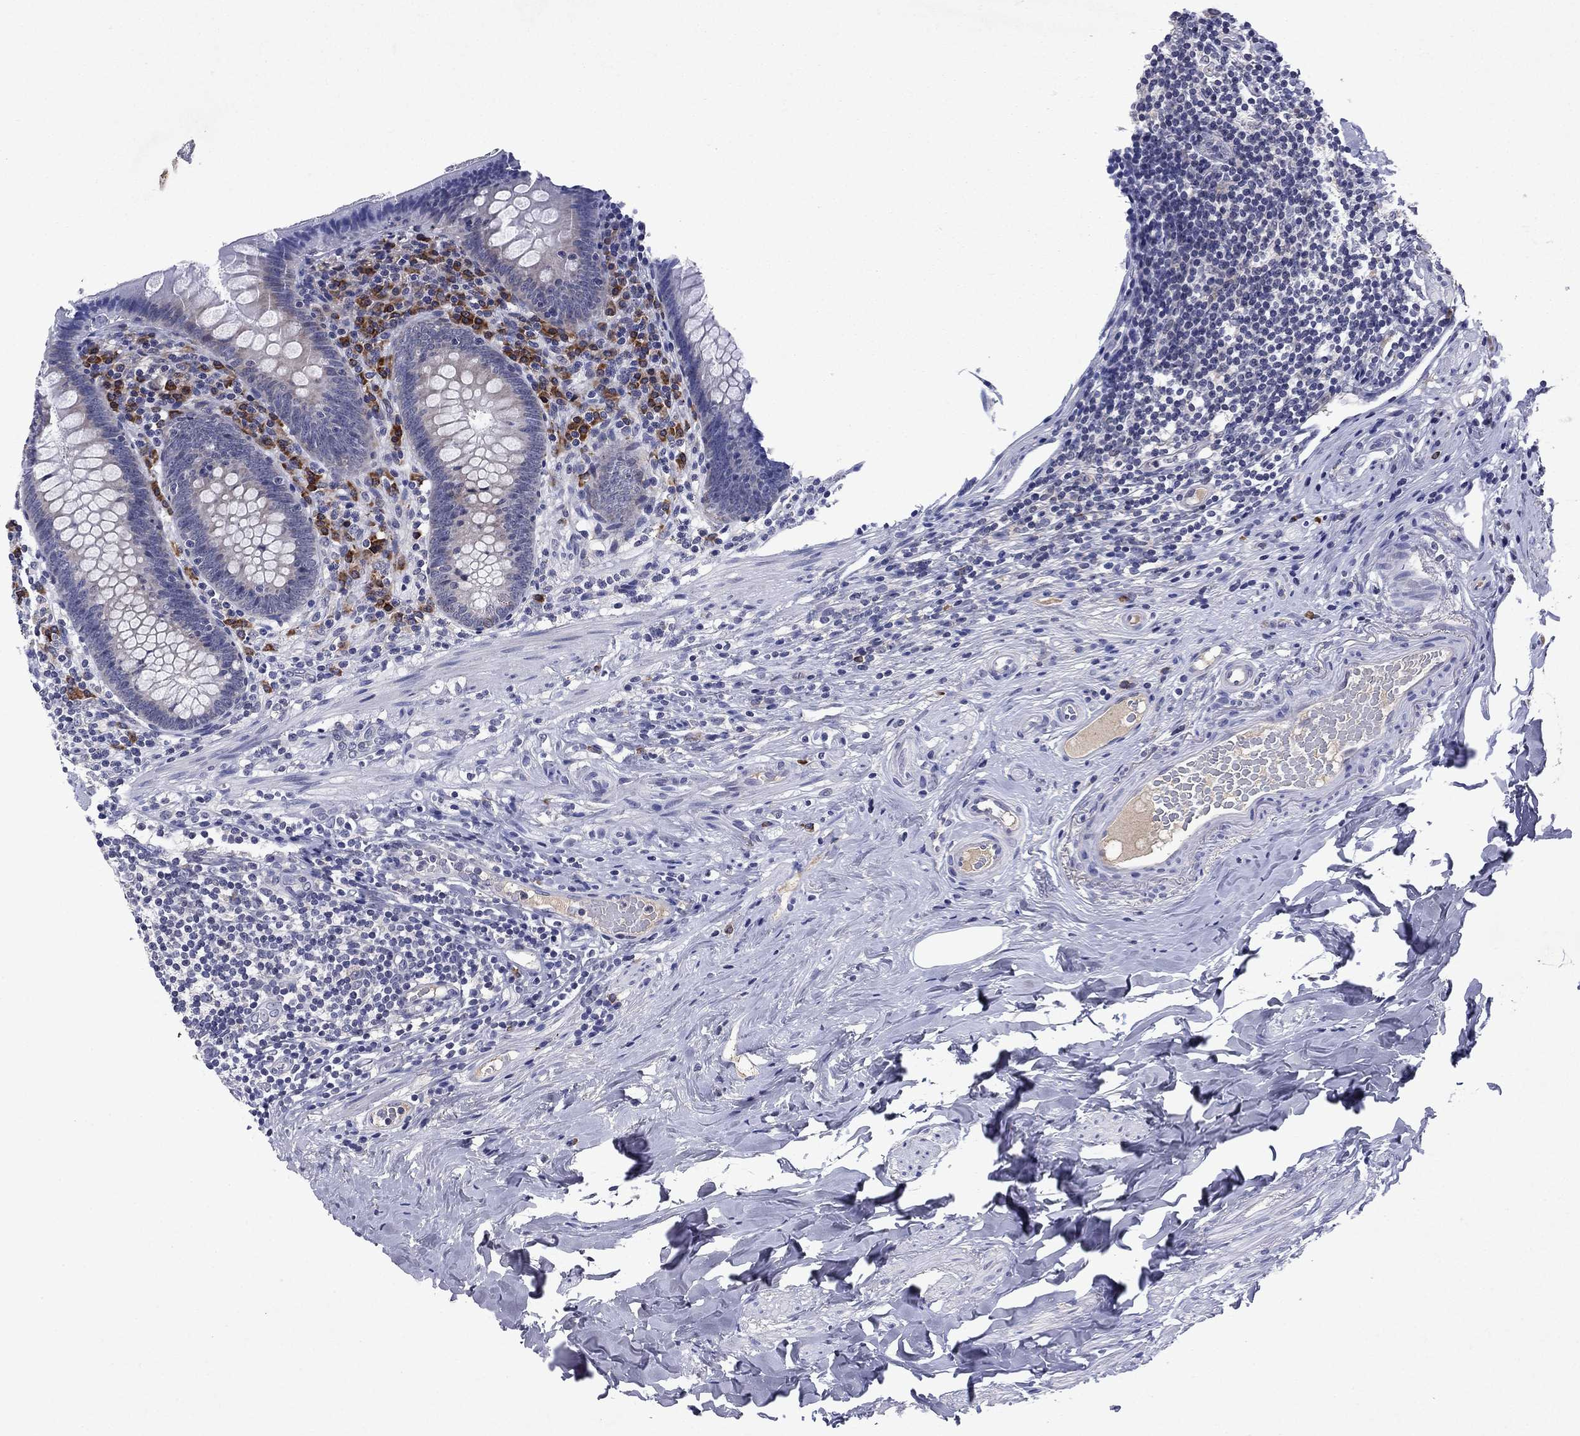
{"staining": {"intensity": "negative", "quantity": "none", "location": "none"}, "tissue": "appendix", "cell_type": "Glandular cells", "image_type": "normal", "snomed": [{"axis": "morphology", "description": "Normal tissue, NOS"}, {"axis": "topography", "description": "Appendix"}], "caption": "An immunohistochemistry photomicrograph of unremarkable appendix is shown. There is no staining in glandular cells of appendix.", "gene": "ECM1", "patient": {"sex": "male", "age": 47}}